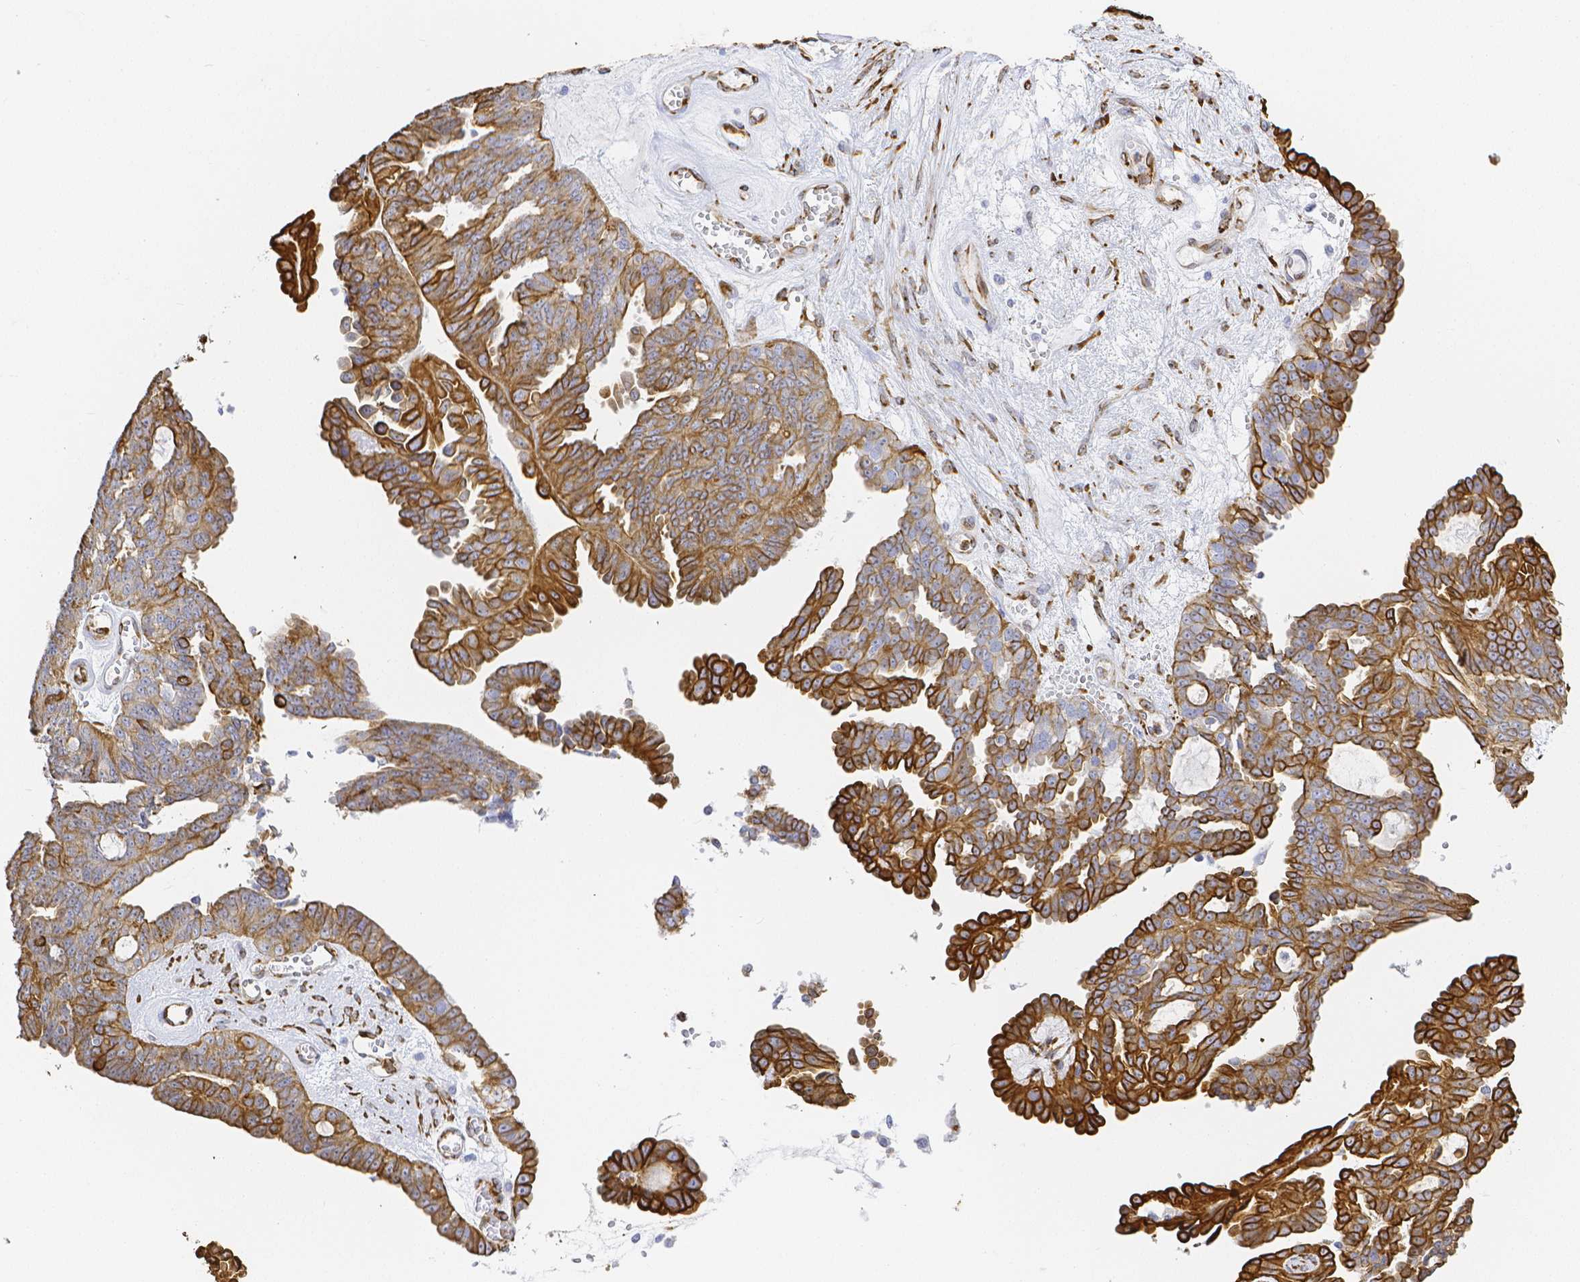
{"staining": {"intensity": "strong", "quantity": "<25%", "location": "cytoplasmic/membranous"}, "tissue": "ovarian cancer", "cell_type": "Tumor cells", "image_type": "cancer", "snomed": [{"axis": "morphology", "description": "Cystadenocarcinoma, serous, NOS"}, {"axis": "topography", "description": "Ovary"}], "caption": "A brown stain highlights strong cytoplasmic/membranous positivity of a protein in human ovarian serous cystadenocarcinoma tumor cells. (DAB (3,3'-diaminobenzidine) = brown stain, brightfield microscopy at high magnification).", "gene": "SMURF1", "patient": {"sex": "female", "age": 71}}